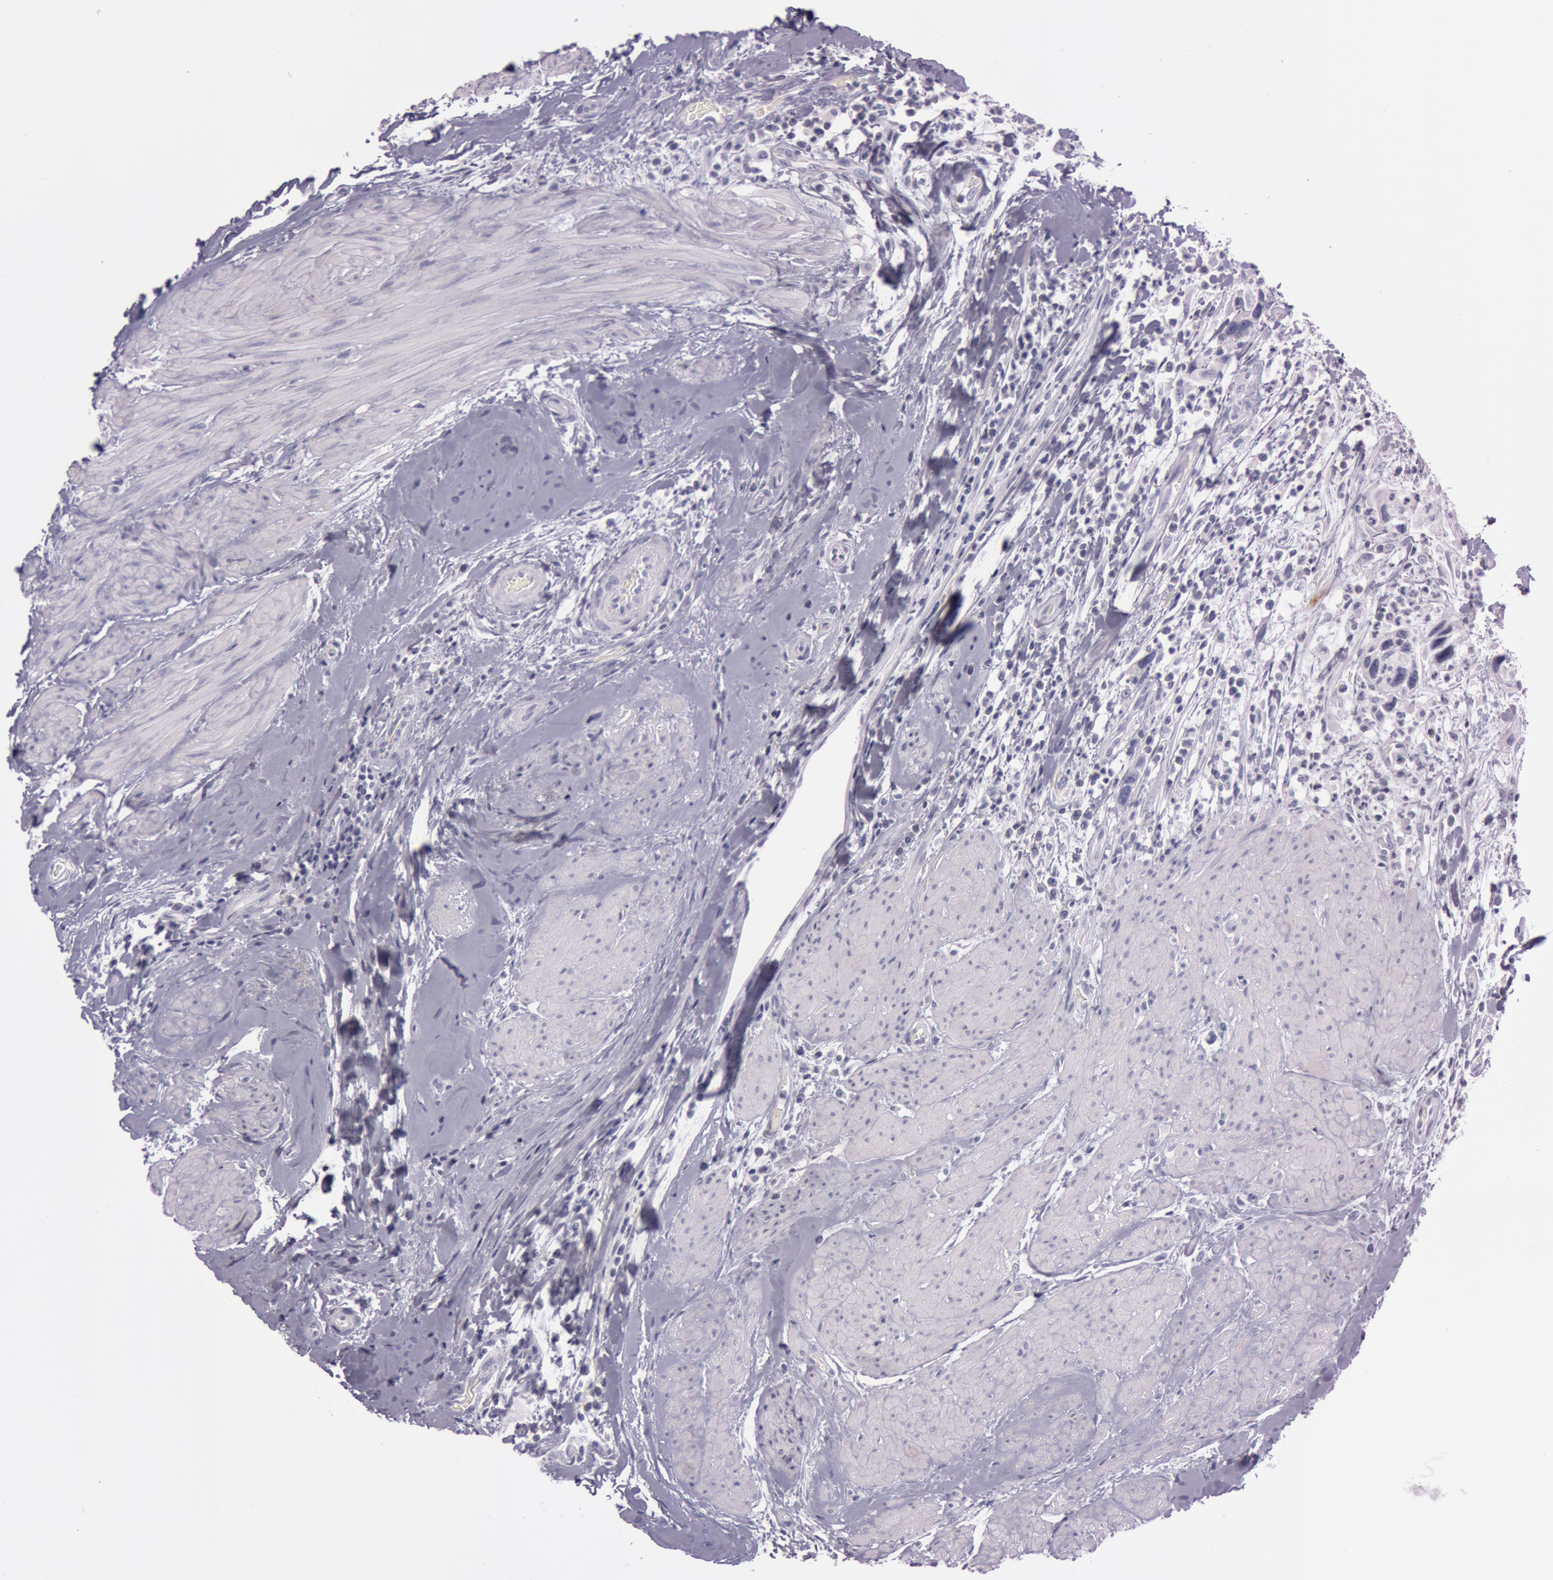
{"staining": {"intensity": "negative", "quantity": "none", "location": "none"}, "tissue": "urothelial cancer", "cell_type": "Tumor cells", "image_type": "cancer", "snomed": [{"axis": "morphology", "description": "Urothelial carcinoma, High grade"}, {"axis": "topography", "description": "Urinary bladder"}], "caption": "Immunohistochemistry (IHC) histopathology image of human high-grade urothelial carcinoma stained for a protein (brown), which demonstrates no expression in tumor cells.", "gene": "FOLH1", "patient": {"sex": "male", "age": 66}}